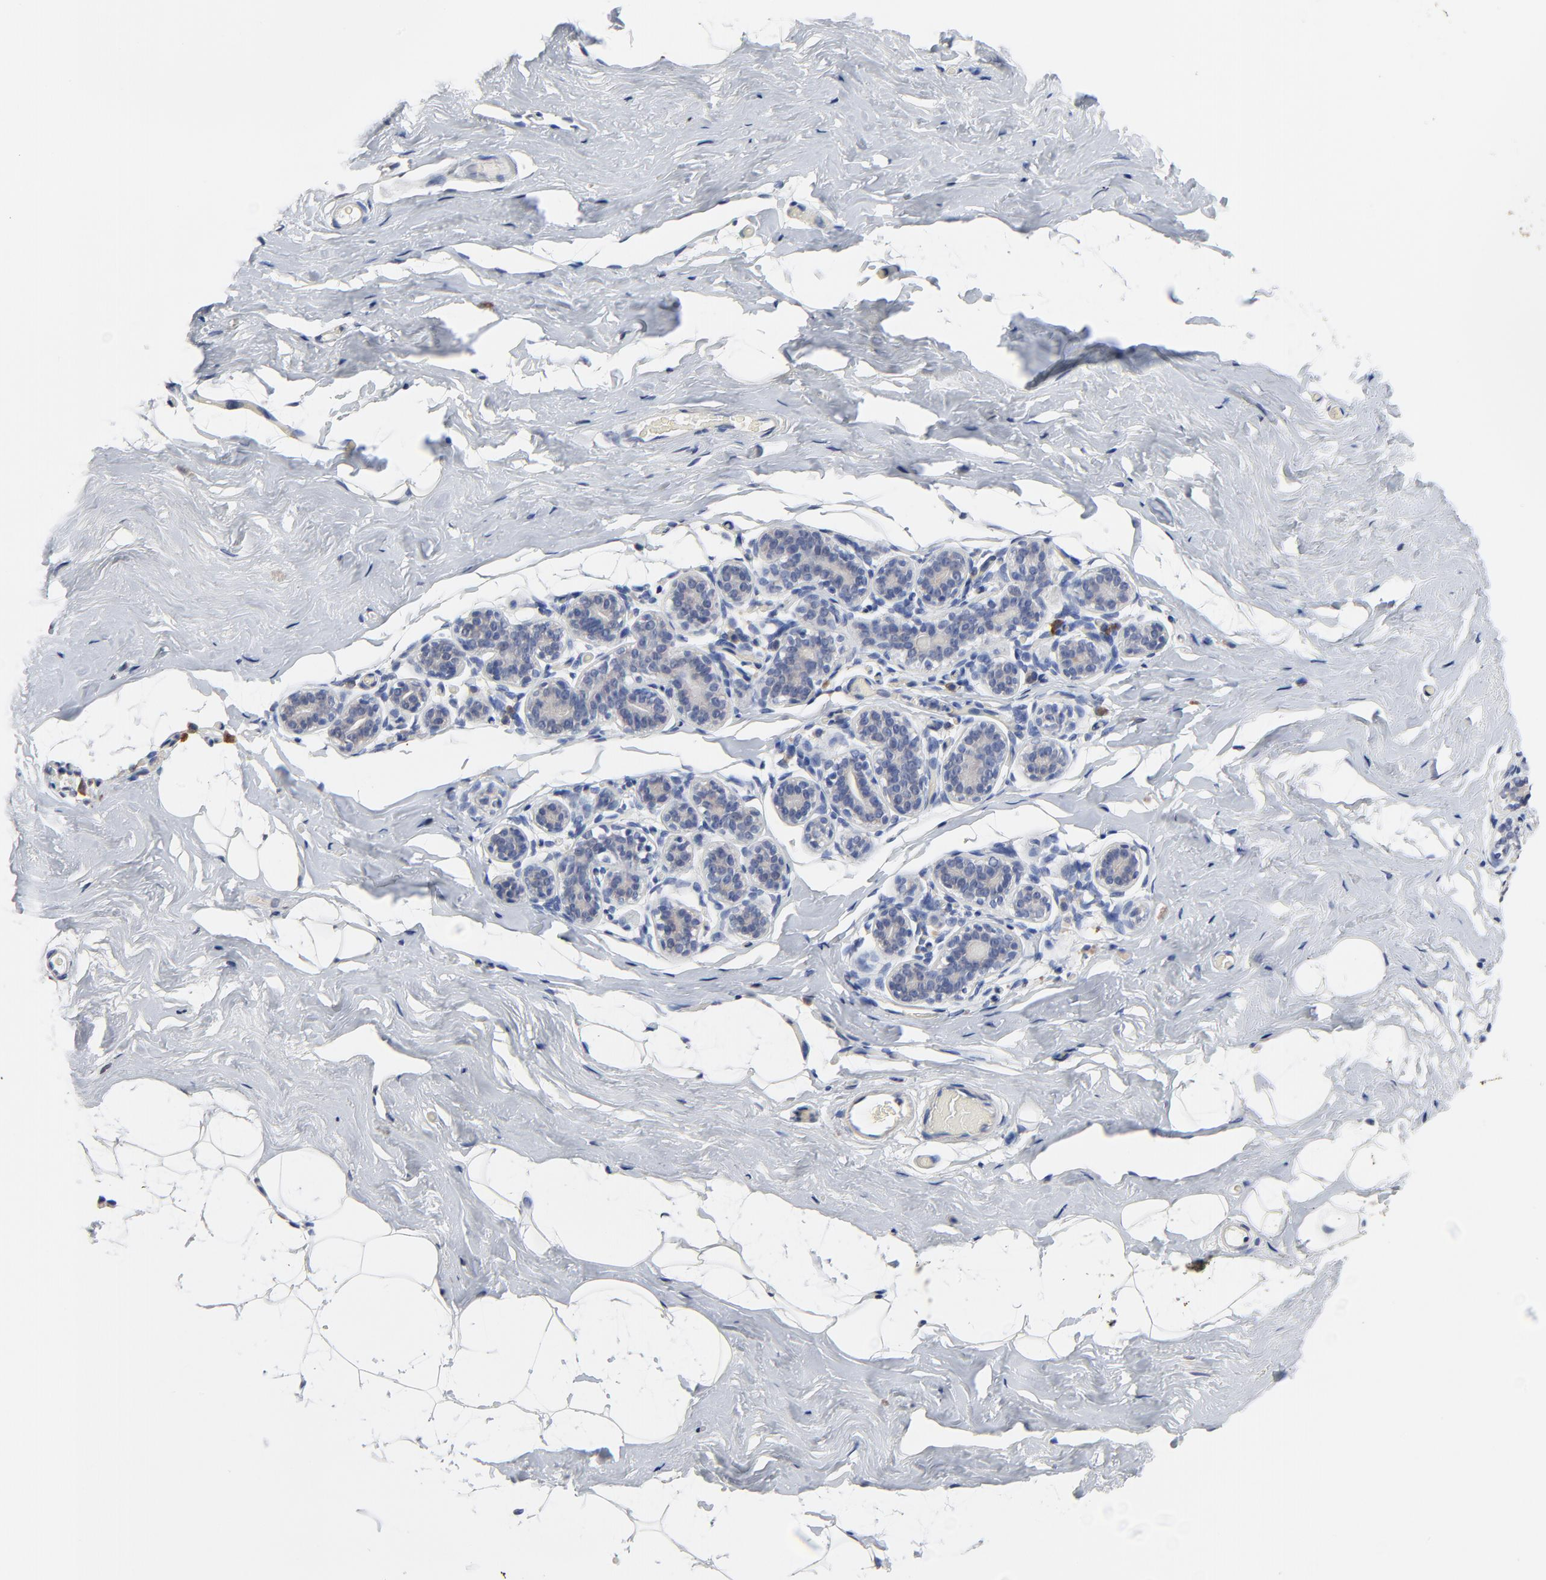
{"staining": {"intensity": "negative", "quantity": "none", "location": "none"}, "tissue": "breast", "cell_type": "Adipocytes", "image_type": "normal", "snomed": [{"axis": "morphology", "description": "Normal tissue, NOS"}, {"axis": "topography", "description": "Breast"}, {"axis": "topography", "description": "Soft tissue"}], "caption": "DAB (3,3'-diaminobenzidine) immunohistochemical staining of benign breast displays no significant staining in adipocytes. The staining was performed using DAB (3,3'-diaminobenzidine) to visualize the protein expression in brown, while the nuclei were stained in blue with hematoxylin (Magnification: 20x).", "gene": "FBXL5", "patient": {"sex": "female", "age": 75}}